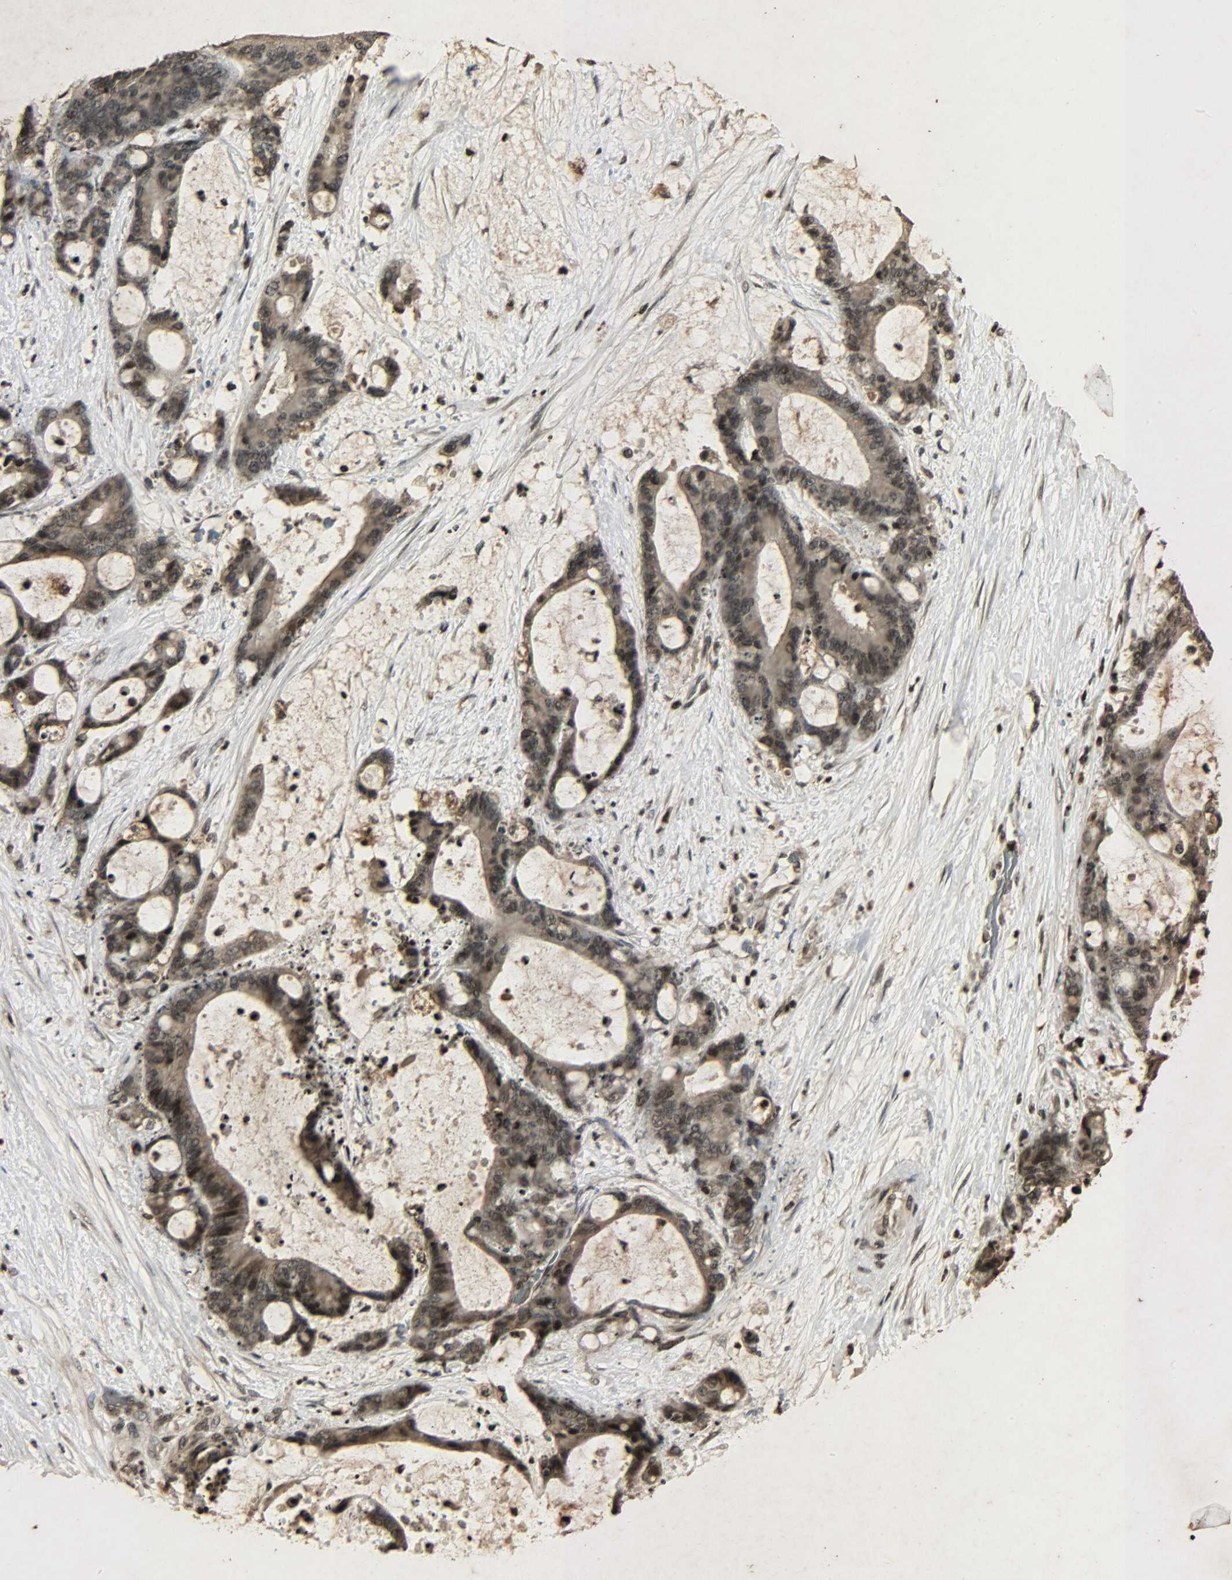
{"staining": {"intensity": "strong", "quantity": ">75%", "location": "cytoplasmic/membranous,nuclear"}, "tissue": "liver cancer", "cell_type": "Tumor cells", "image_type": "cancer", "snomed": [{"axis": "morphology", "description": "Cholangiocarcinoma"}, {"axis": "topography", "description": "Liver"}], "caption": "A photomicrograph of liver cholangiocarcinoma stained for a protein exhibits strong cytoplasmic/membranous and nuclear brown staining in tumor cells. Immunohistochemistry stains the protein of interest in brown and the nuclei are stained blue.", "gene": "PPP3R1", "patient": {"sex": "female", "age": 73}}